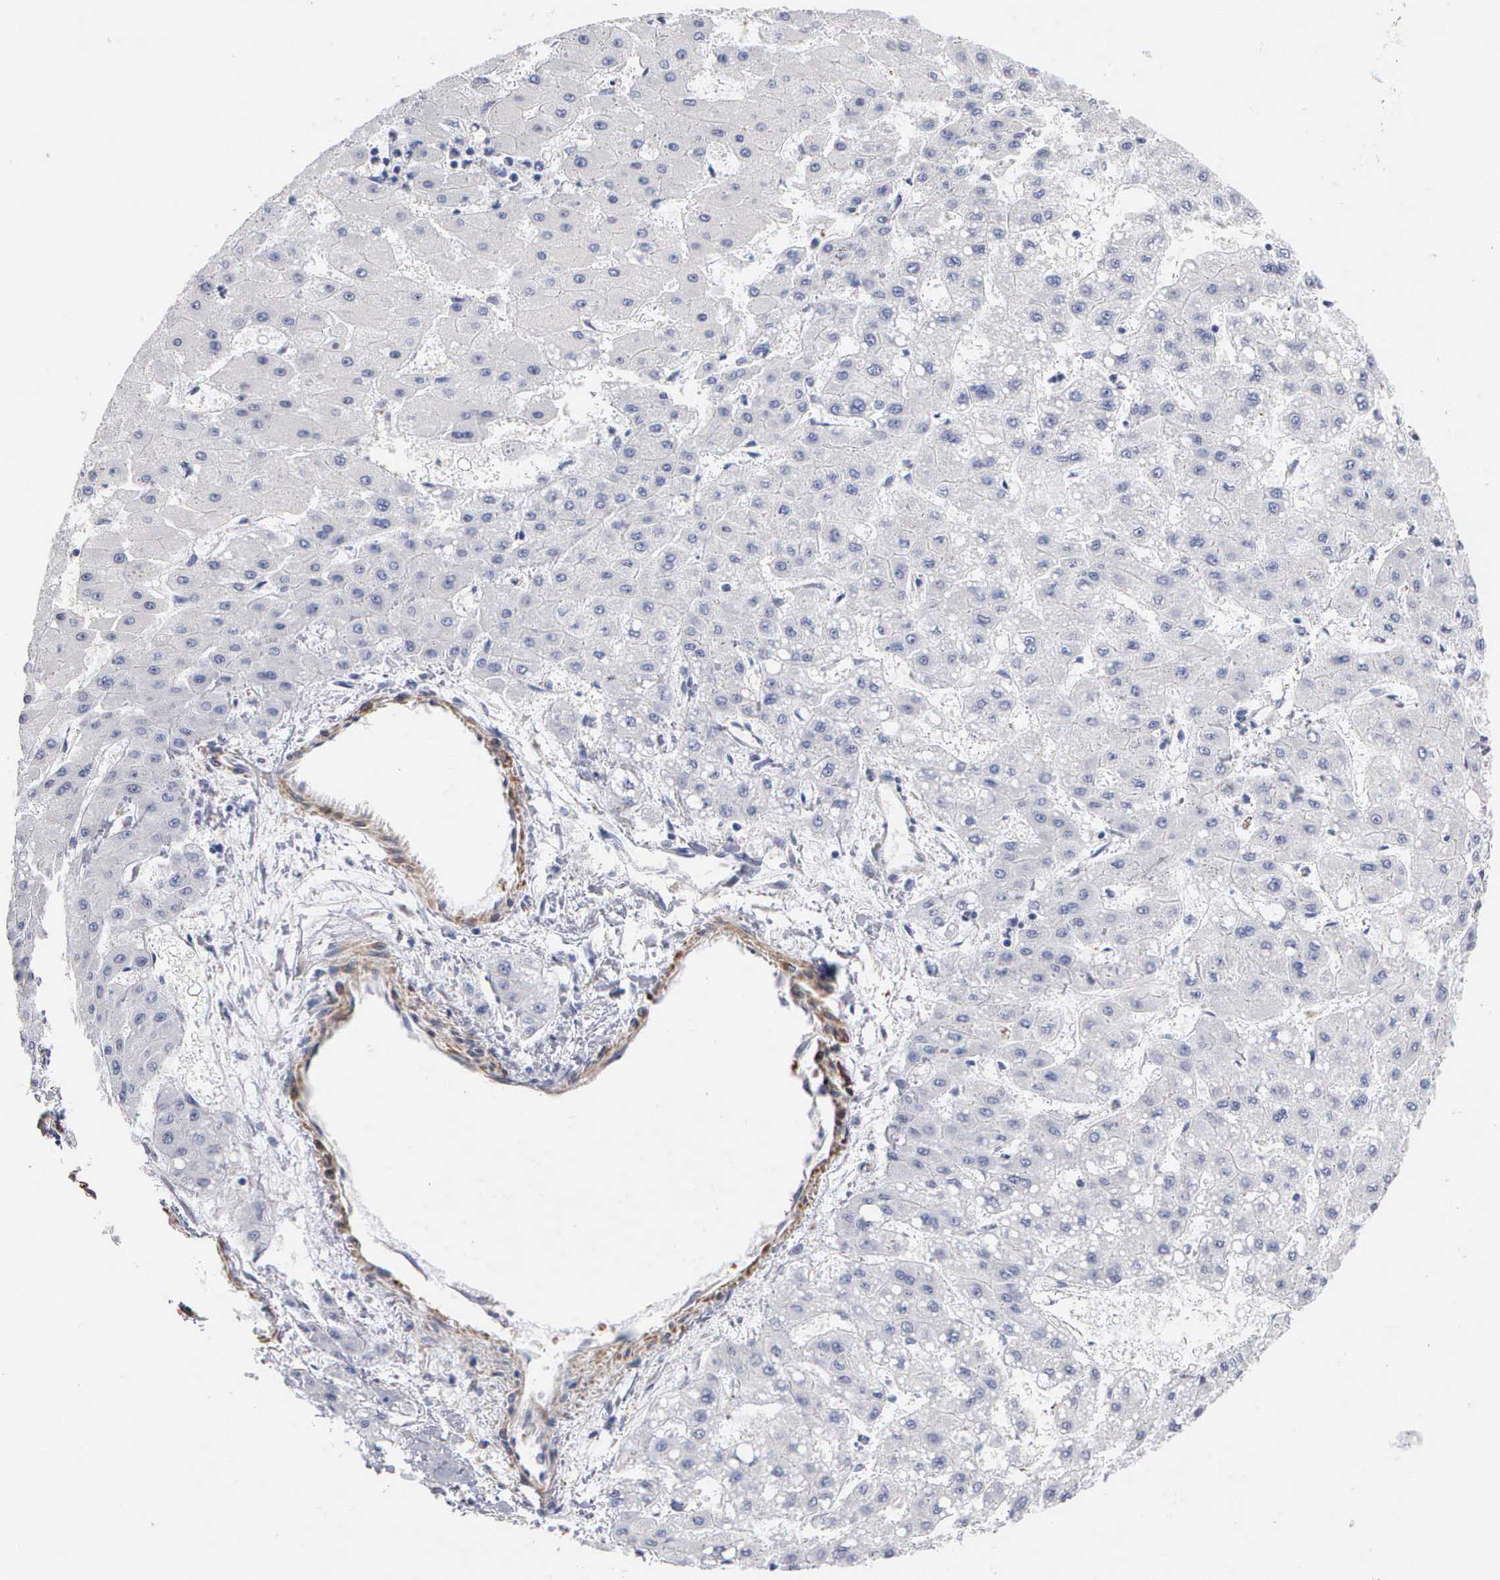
{"staining": {"intensity": "negative", "quantity": "none", "location": "none"}, "tissue": "liver cancer", "cell_type": "Tumor cells", "image_type": "cancer", "snomed": [{"axis": "morphology", "description": "Carcinoma, Hepatocellular, NOS"}, {"axis": "topography", "description": "Liver"}], "caption": "The micrograph demonstrates no staining of tumor cells in liver cancer.", "gene": "ELFN2", "patient": {"sex": "female", "age": 52}}